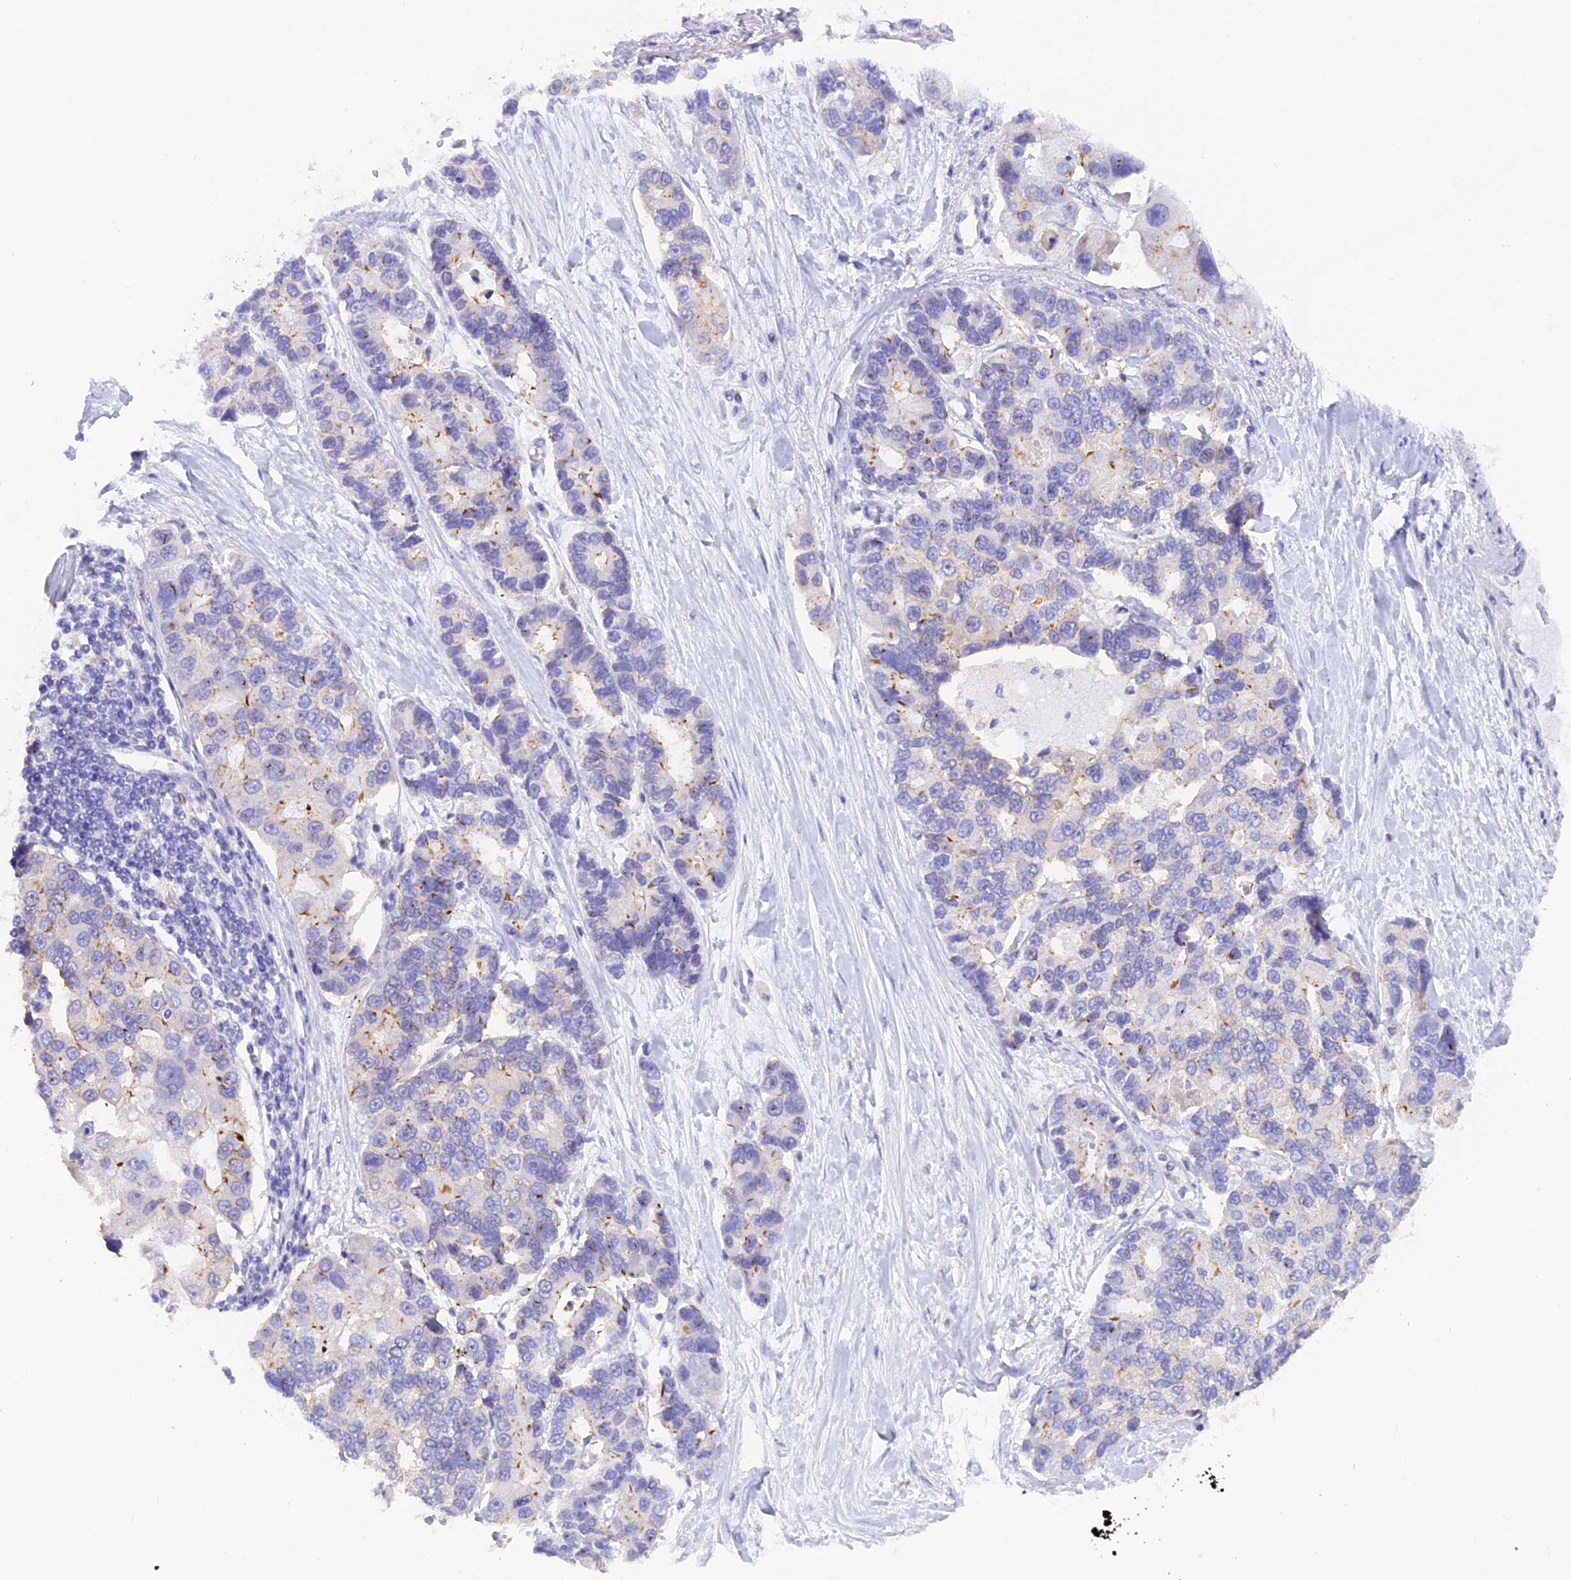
{"staining": {"intensity": "moderate", "quantity": "<25%", "location": "cytoplasmic/membranous"}, "tissue": "lung cancer", "cell_type": "Tumor cells", "image_type": "cancer", "snomed": [{"axis": "morphology", "description": "Adenocarcinoma, NOS"}, {"axis": "topography", "description": "Lung"}], "caption": "High-magnification brightfield microscopy of lung cancer stained with DAB (brown) and counterstained with hematoxylin (blue). tumor cells exhibit moderate cytoplasmic/membranous staining is appreciated in about<25% of cells. The staining was performed using DAB to visualize the protein expression in brown, while the nuclei were stained in blue with hematoxylin (Magnification: 20x).", "gene": "COL6A5", "patient": {"sex": "female", "age": 54}}